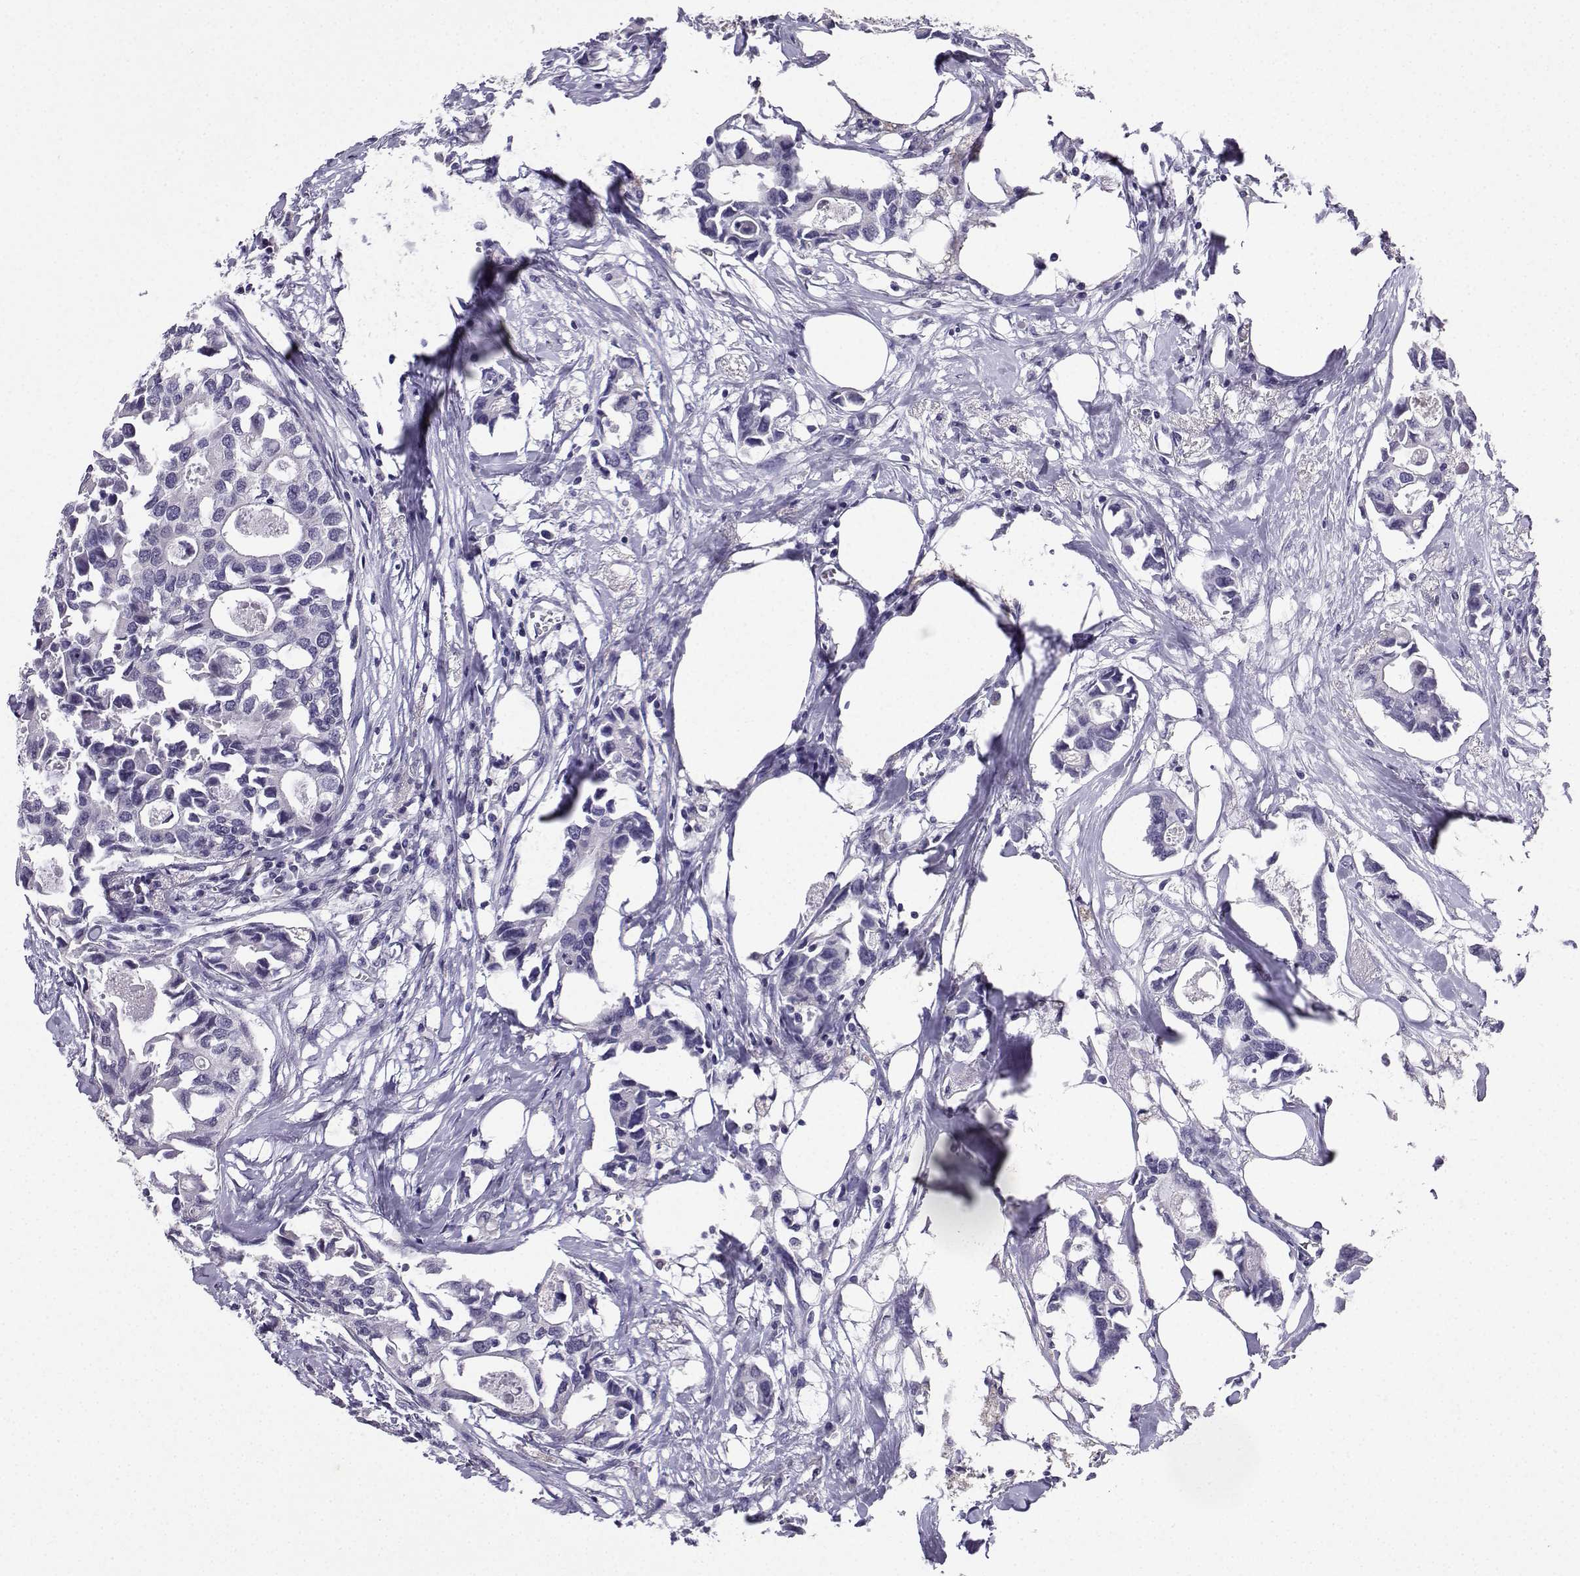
{"staining": {"intensity": "negative", "quantity": "none", "location": "none"}, "tissue": "breast cancer", "cell_type": "Tumor cells", "image_type": "cancer", "snomed": [{"axis": "morphology", "description": "Duct carcinoma"}, {"axis": "topography", "description": "Breast"}], "caption": "Histopathology image shows no significant protein positivity in tumor cells of breast intraductal carcinoma.", "gene": "SPAG11B", "patient": {"sex": "female", "age": 83}}